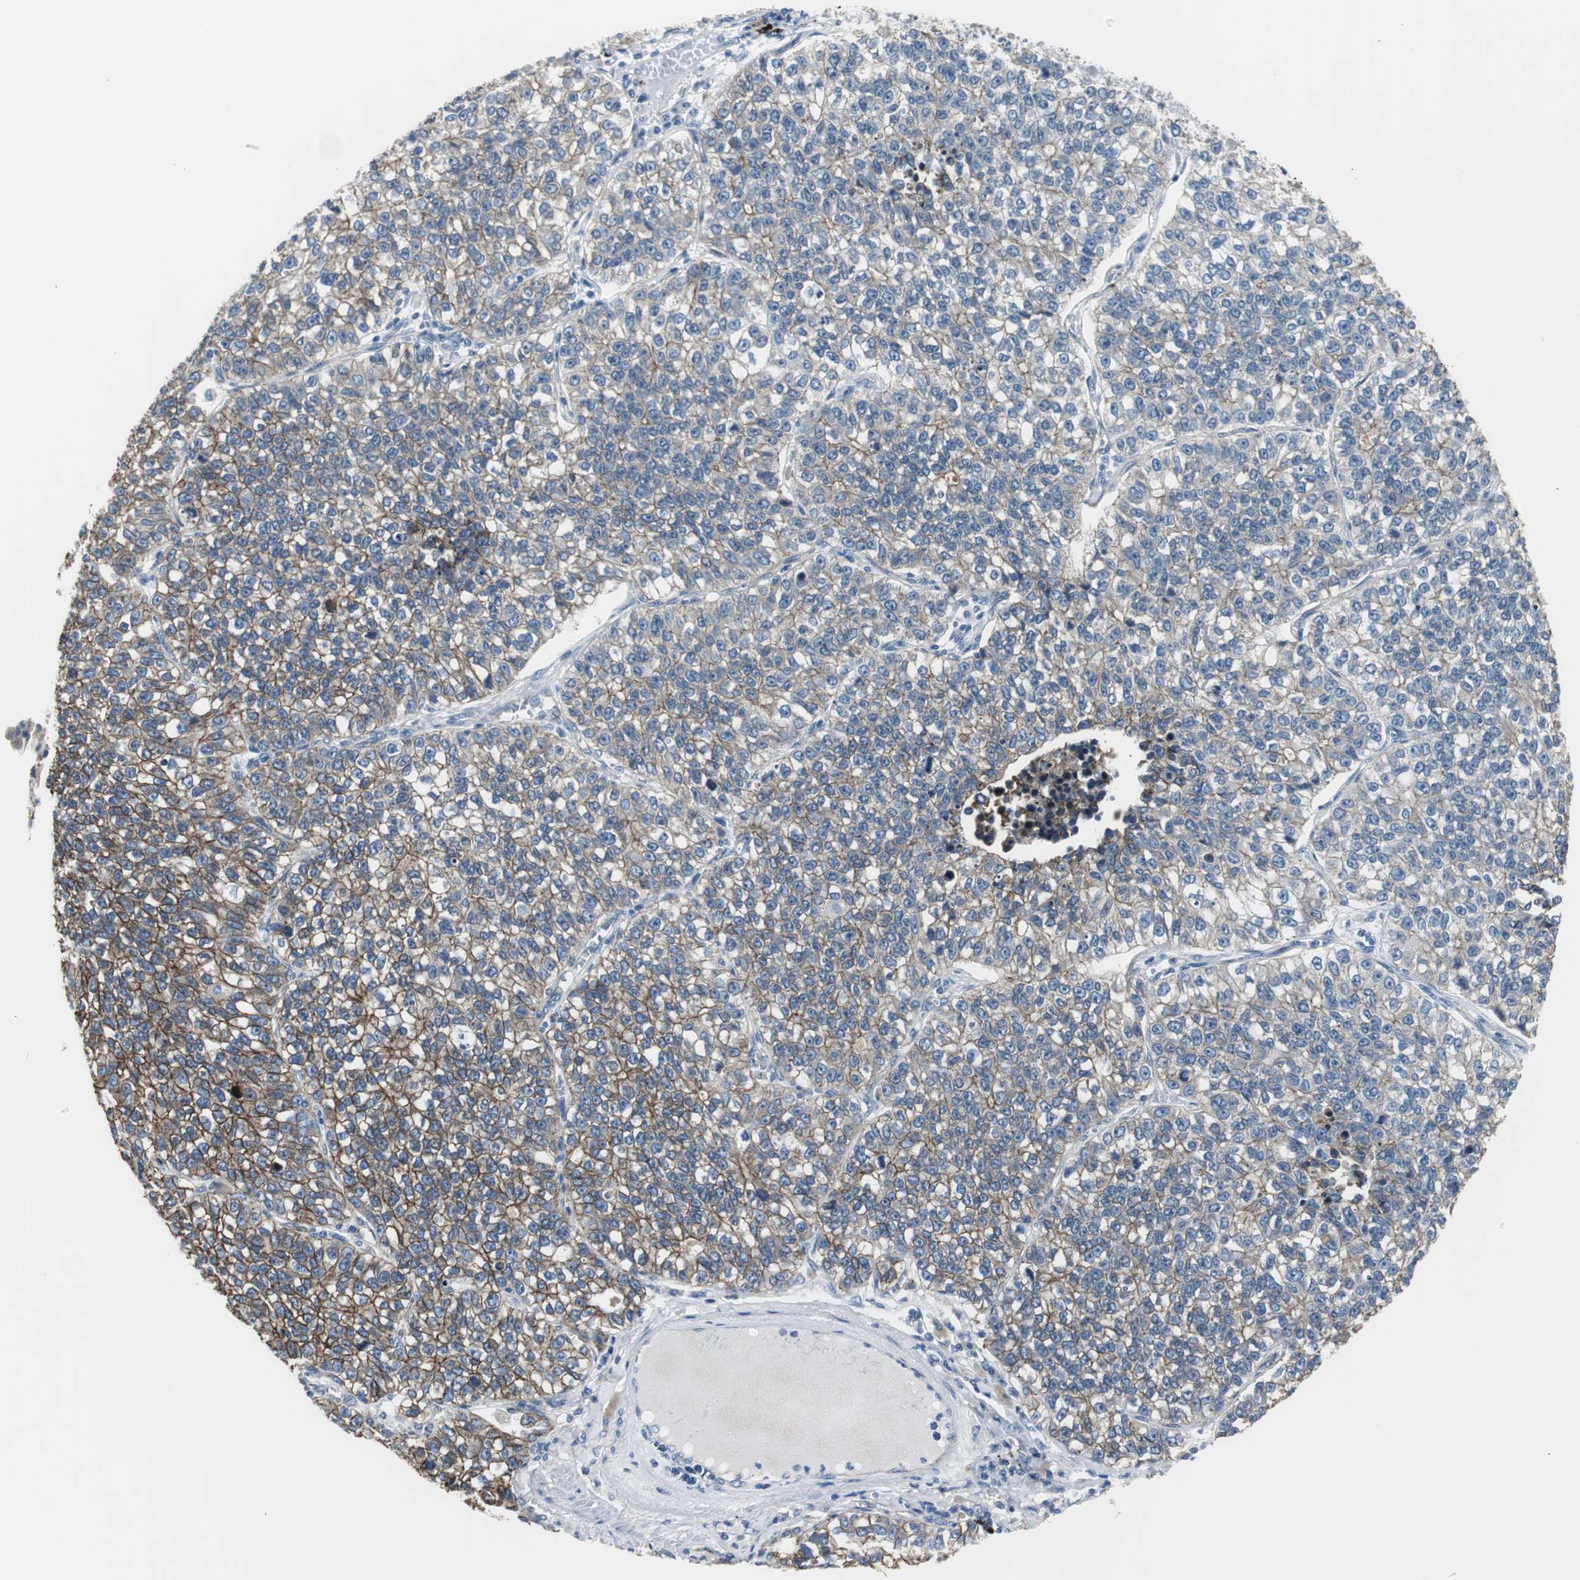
{"staining": {"intensity": "moderate", "quantity": ">75%", "location": "cytoplasmic/membranous"}, "tissue": "lung cancer", "cell_type": "Tumor cells", "image_type": "cancer", "snomed": [{"axis": "morphology", "description": "Adenocarcinoma, NOS"}, {"axis": "topography", "description": "Lung"}], "caption": "Moderate cytoplasmic/membranous protein positivity is present in about >75% of tumor cells in adenocarcinoma (lung). (DAB = brown stain, brightfield microscopy at high magnification).", "gene": "STXBP4", "patient": {"sex": "male", "age": 49}}